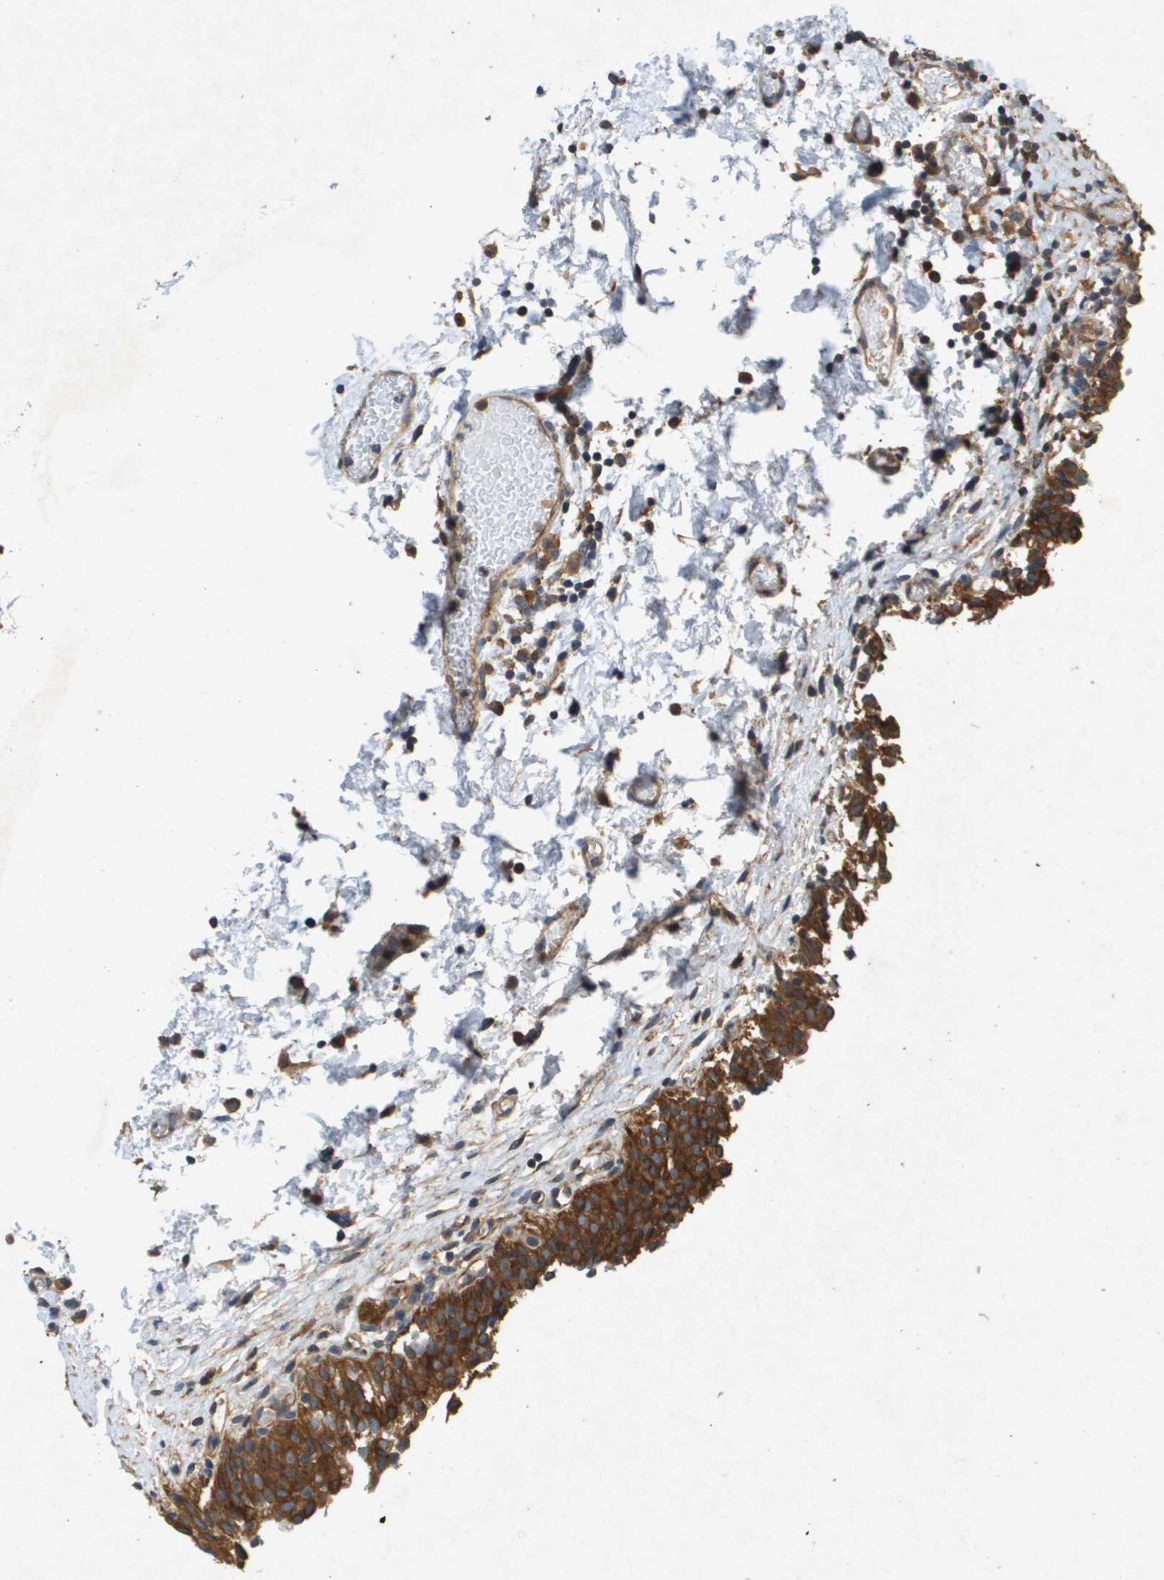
{"staining": {"intensity": "strong", "quantity": ">75%", "location": "cytoplasmic/membranous"}, "tissue": "urinary bladder", "cell_type": "Urothelial cells", "image_type": "normal", "snomed": [{"axis": "morphology", "description": "Normal tissue, NOS"}, {"axis": "topography", "description": "Urinary bladder"}], "caption": "A high-resolution photomicrograph shows immunohistochemistry staining of normal urinary bladder, which demonstrates strong cytoplasmic/membranous positivity in approximately >75% of urothelial cells. (DAB (3,3'-diaminobenzidine) = brown stain, brightfield microscopy at high magnification).", "gene": "PTPRT", "patient": {"sex": "male", "age": 55}}